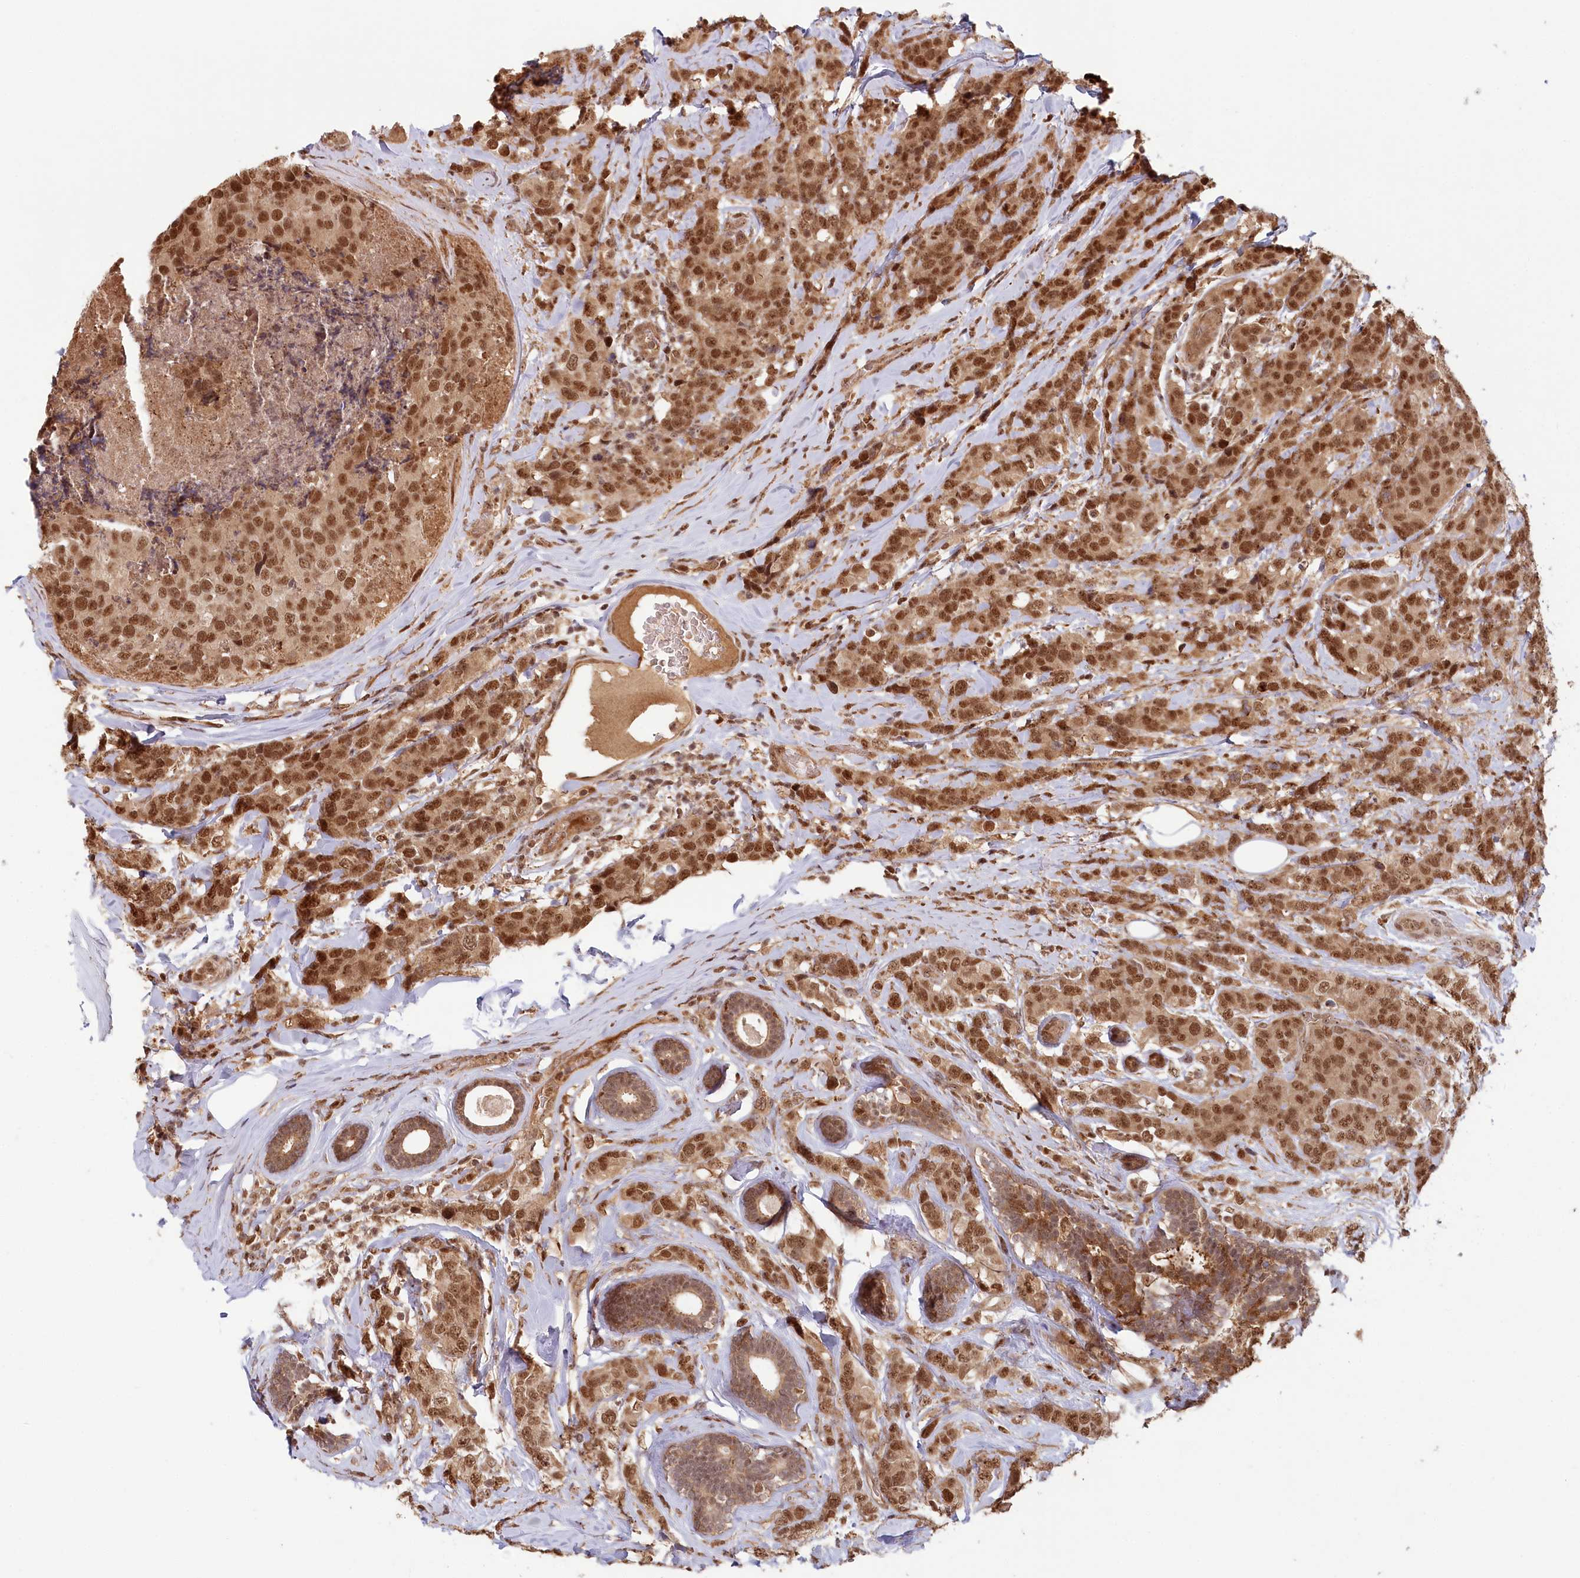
{"staining": {"intensity": "moderate", "quantity": ">75%", "location": "nuclear"}, "tissue": "breast cancer", "cell_type": "Tumor cells", "image_type": "cancer", "snomed": [{"axis": "morphology", "description": "Lobular carcinoma"}, {"axis": "topography", "description": "Breast"}], "caption": "Lobular carcinoma (breast) stained with immunohistochemistry displays moderate nuclear expression in approximately >75% of tumor cells.", "gene": "WAPL", "patient": {"sex": "female", "age": 59}}